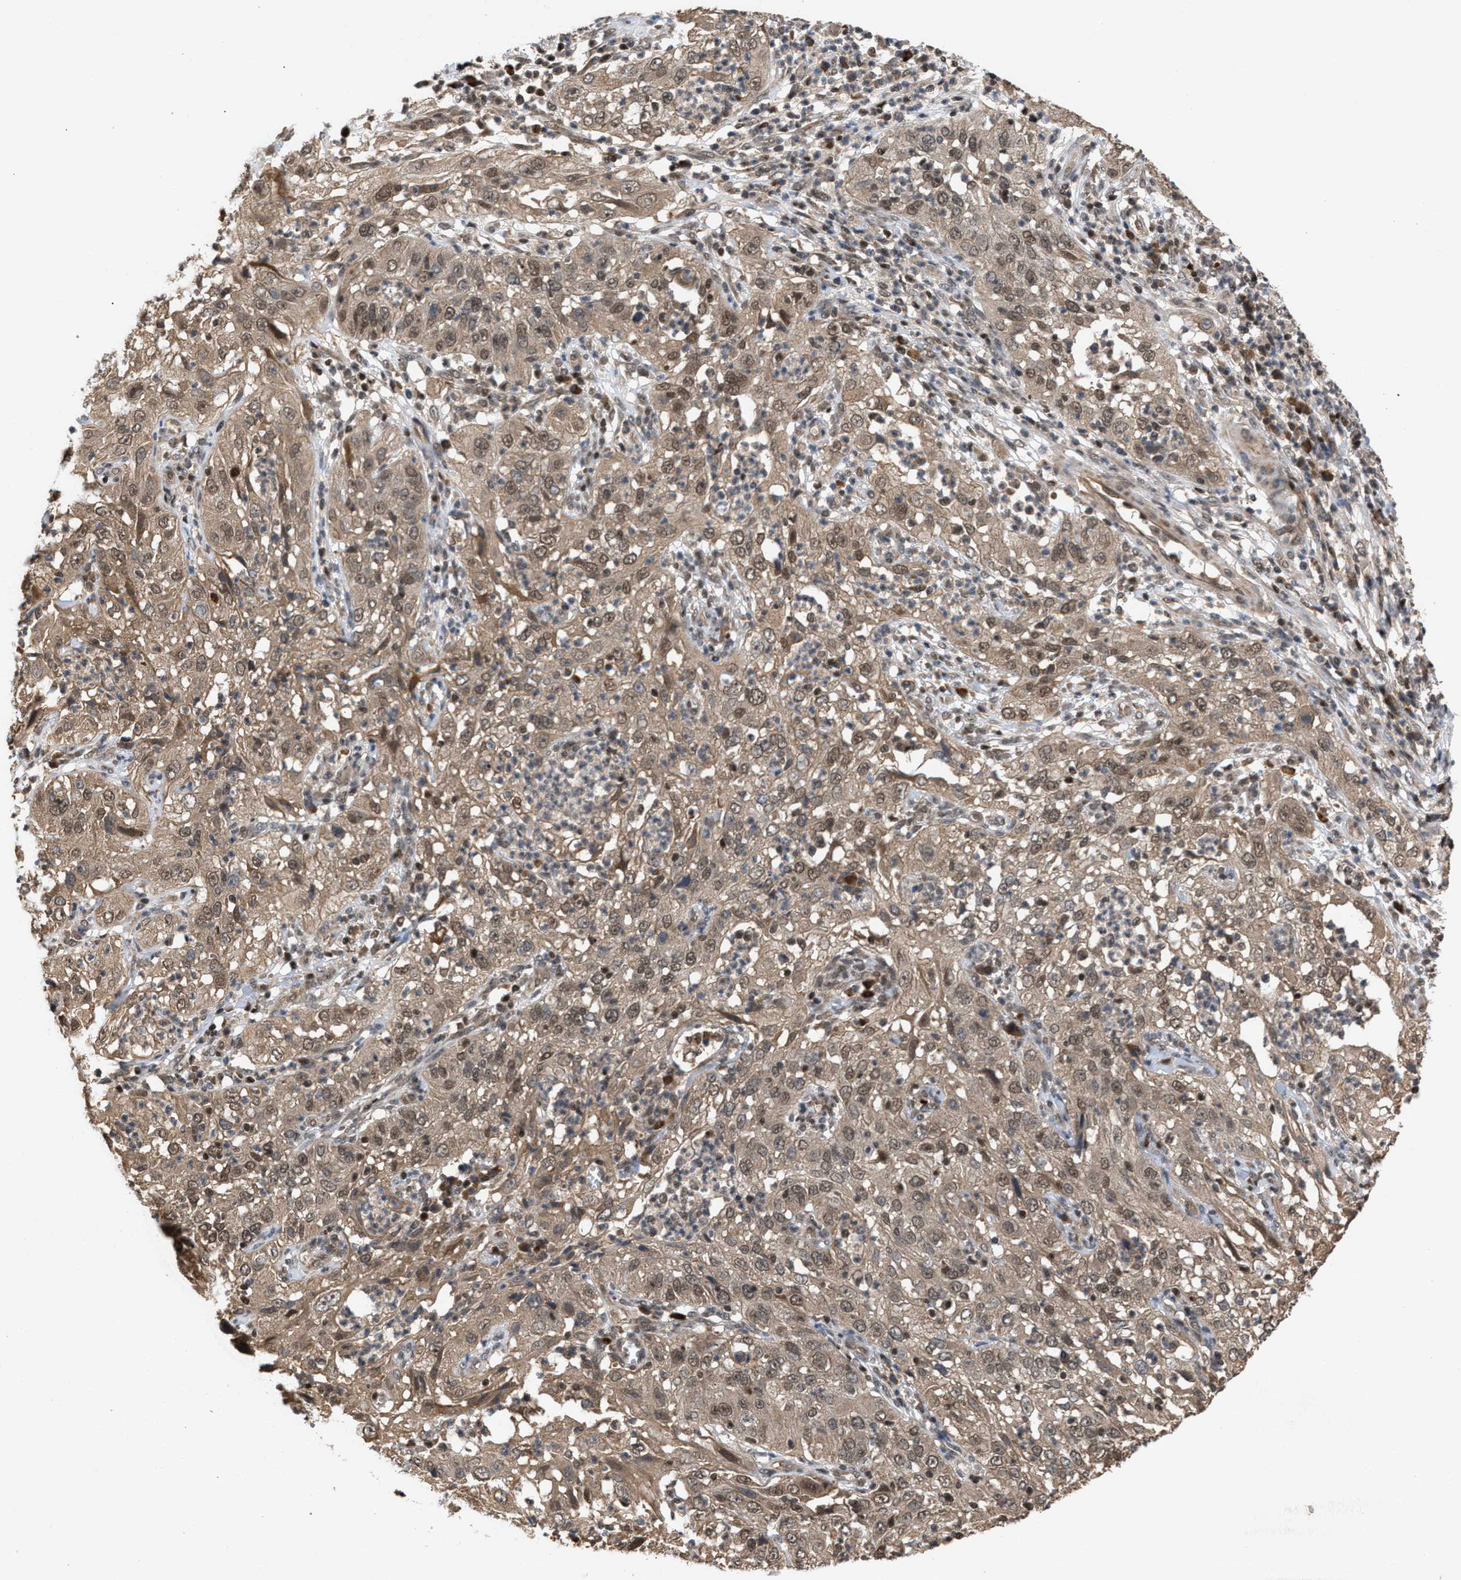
{"staining": {"intensity": "moderate", "quantity": ">75%", "location": "cytoplasmic/membranous,nuclear"}, "tissue": "cervical cancer", "cell_type": "Tumor cells", "image_type": "cancer", "snomed": [{"axis": "morphology", "description": "Squamous cell carcinoma, NOS"}, {"axis": "topography", "description": "Cervix"}], "caption": "Squamous cell carcinoma (cervical) stained with immunohistochemistry (IHC) reveals moderate cytoplasmic/membranous and nuclear positivity in about >75% of tumor cells.", "gene": "C9orf78", "patient": {"sex": "female", "age": 32}}